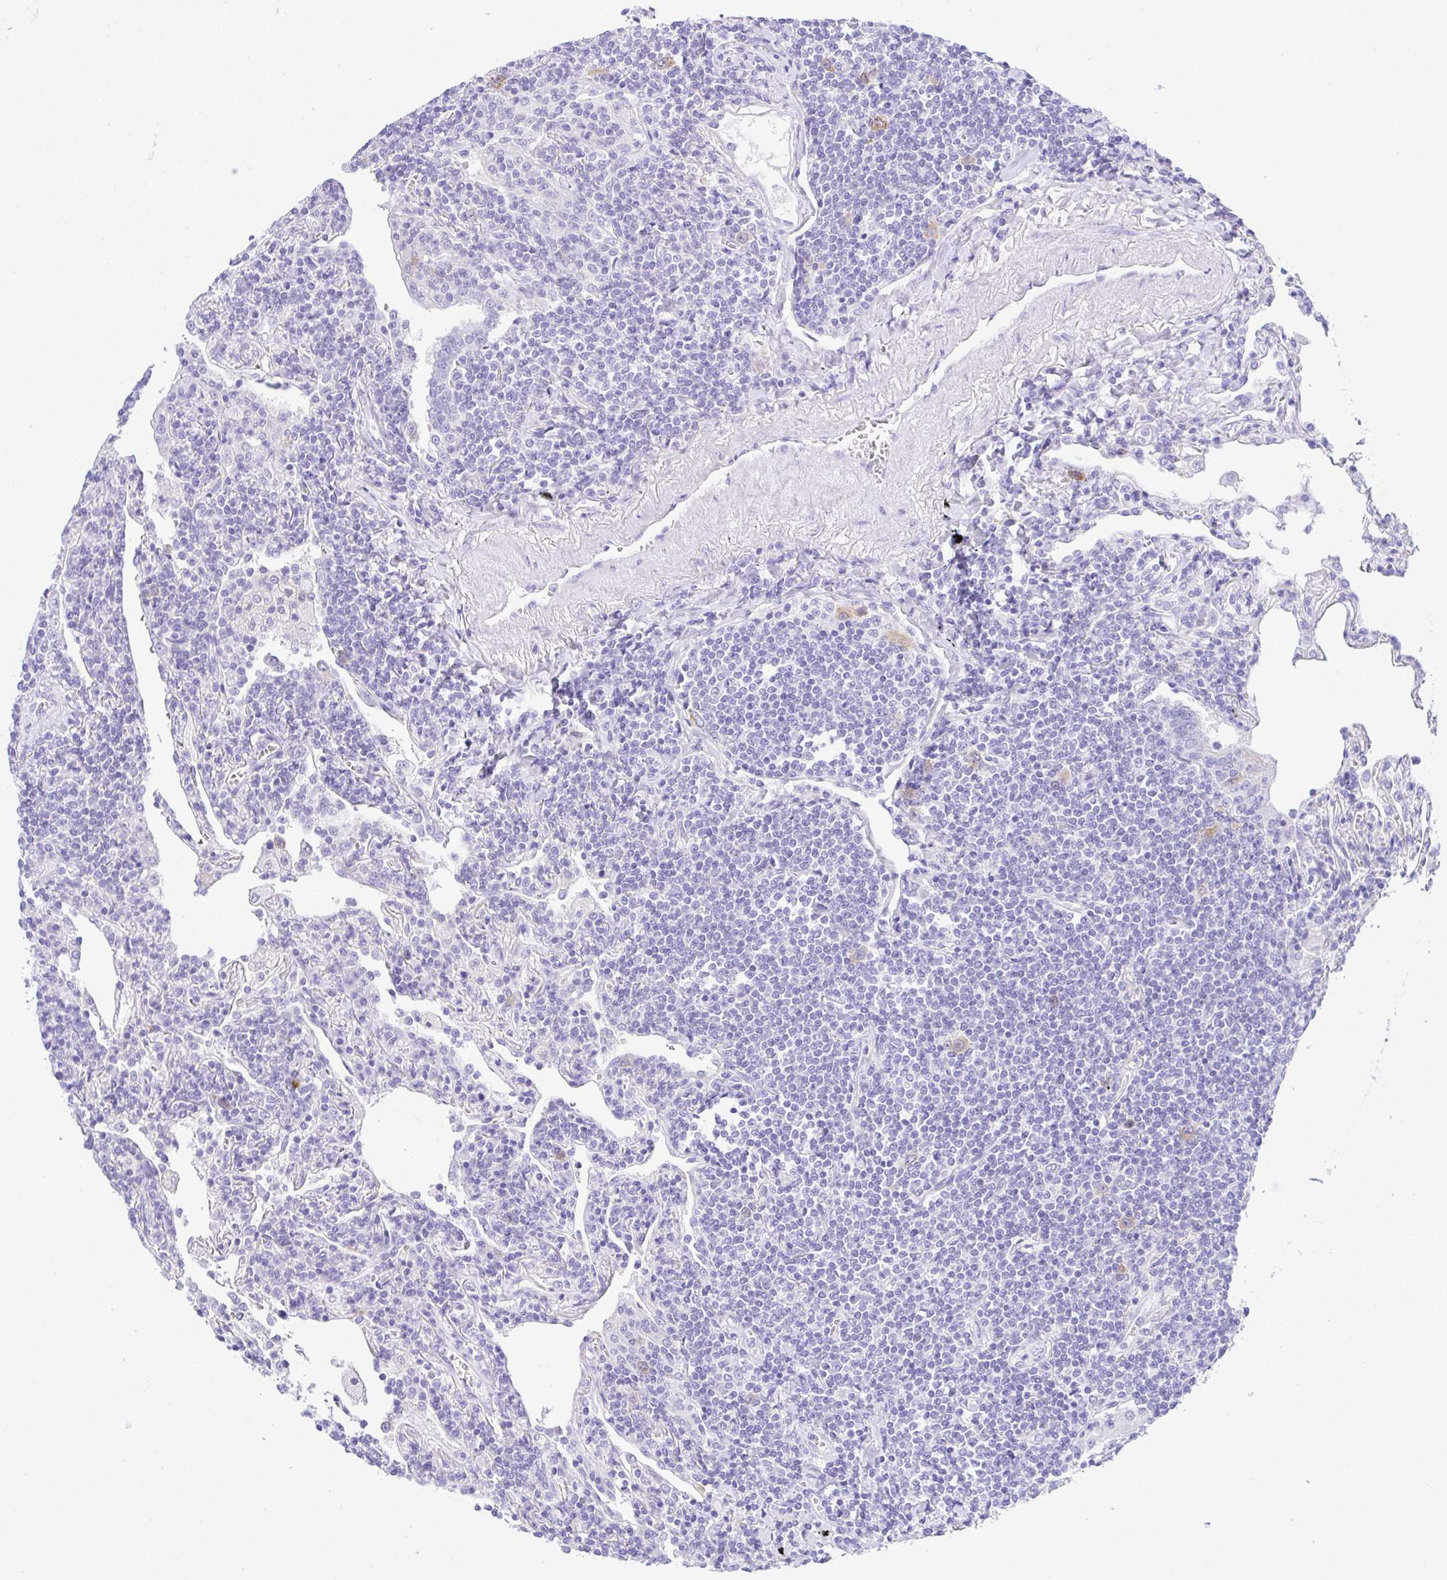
{"staining": {"intensity": "negative", "quantity": "none", "location": "none"}, "tissue": "lymphoma", "cell_type": "Tumor cells", "image_type": "cancer", "snomed": [{"axis": "morphology", "description": "Malignant lymphoma, non-Hodgkin's type, Low grade"}, {"axis": "topography", "description": "Lung"}], "caption": "A photomicrograph of malignant lymphoma, non-Hodgkin's type (low-grade) stained for a protein demonstrates no brown staining in tumor cells. The staining was performed using DAB to visualize the protein expression in brown, while the nuclei were stained in blue with hematoxylin (Magnification: 20x).", "gene": "RRM2", "patient": {"sex": "female", "age": 71}}